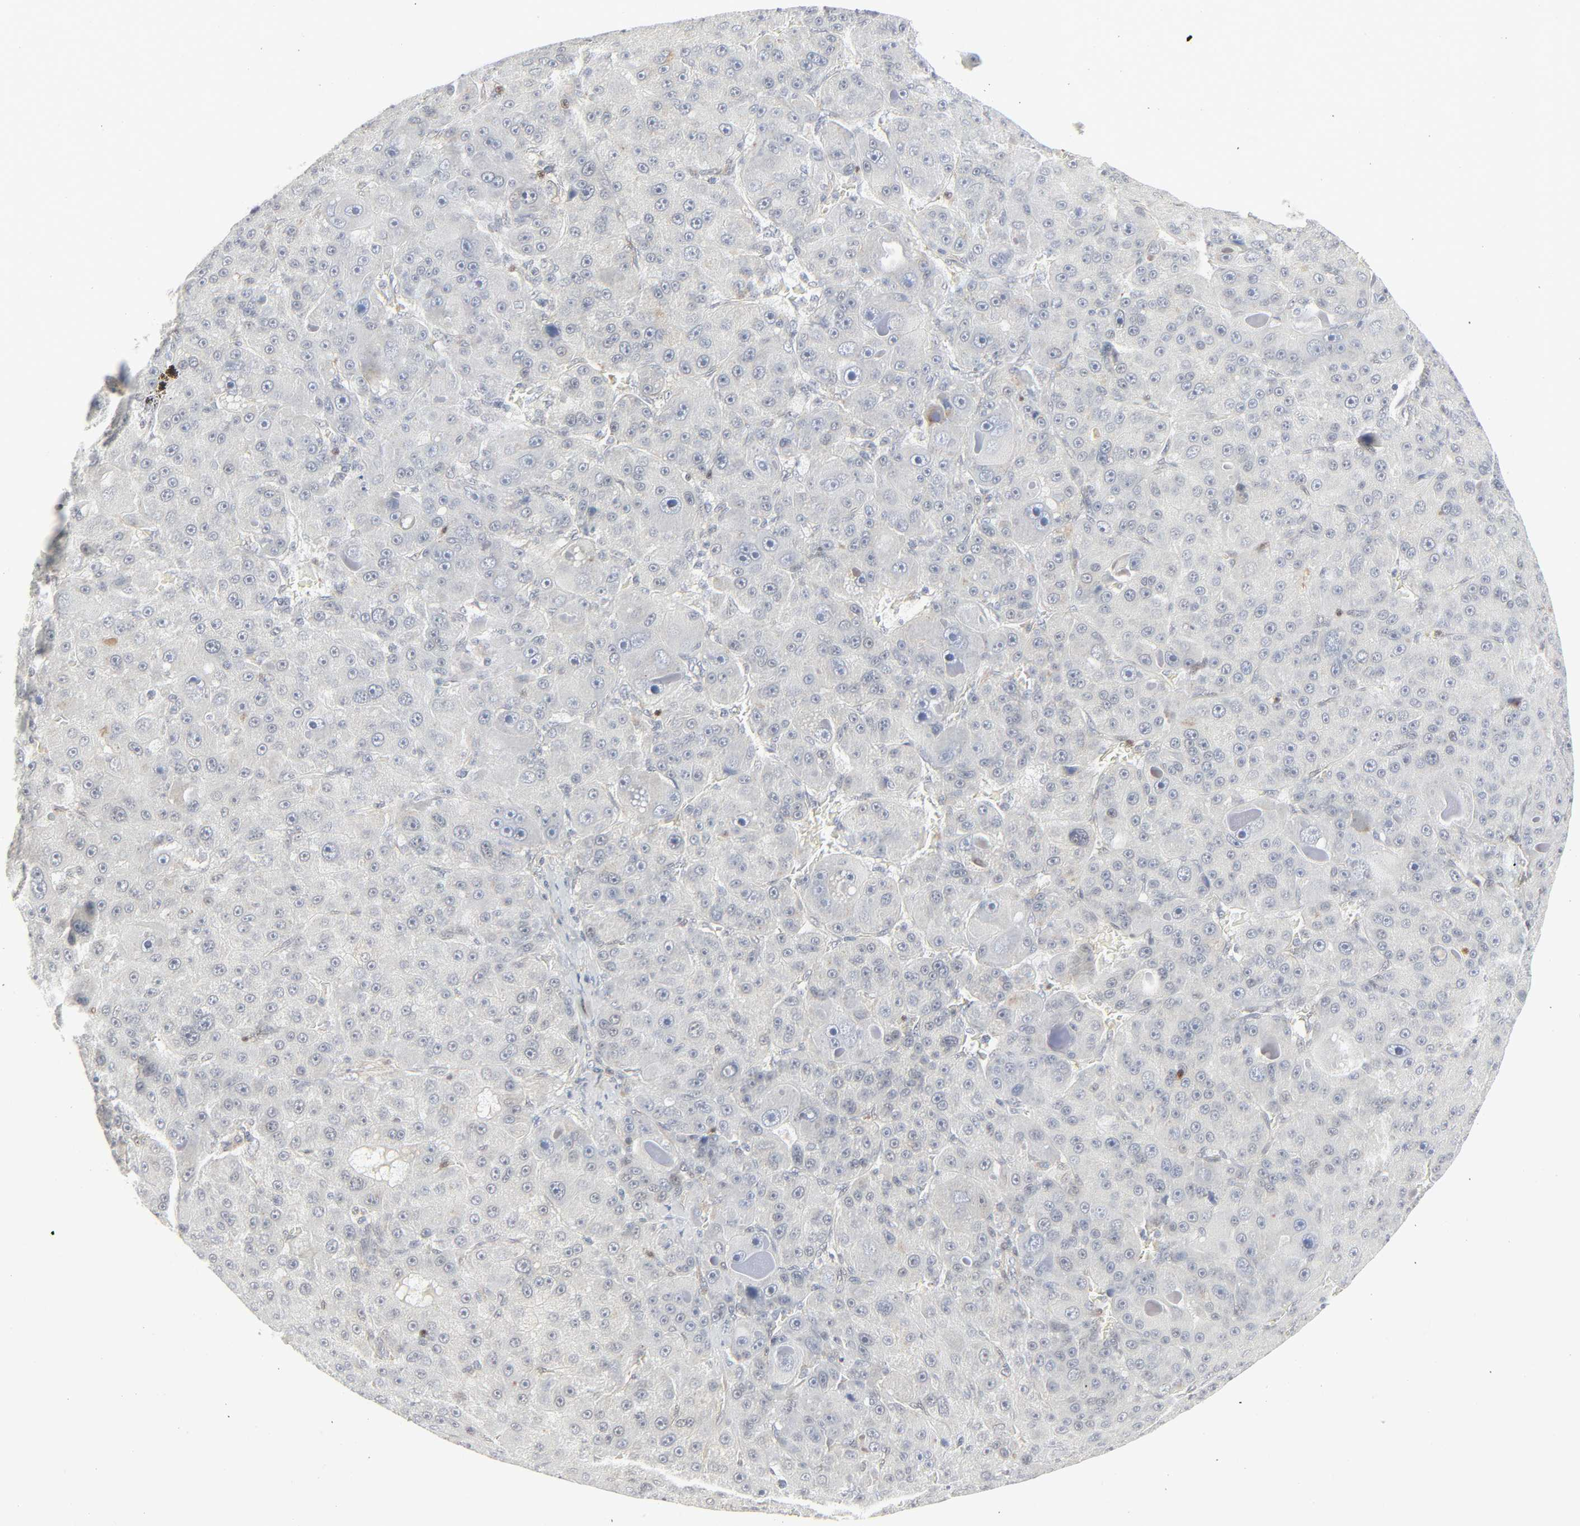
{"staining": {"intensity": "negative", "quantity": "none", "location": "none"}, "tissue": "liver cancer", "cell_type": "Tumor cells", "image_type": "cancer", "snomed": [{"axis": "morphology", "description": "Carcinoma, Hepatocellular, NOS"}, {"axis": "topography", "description": "Liver"}], "caption": "Tumor cells show no significant staining in liver hepatocellular carcinoma. Nuclei are stained in blue.", "gene": "ZBTB16", "patient": {"sex": "male", "age": 76}}